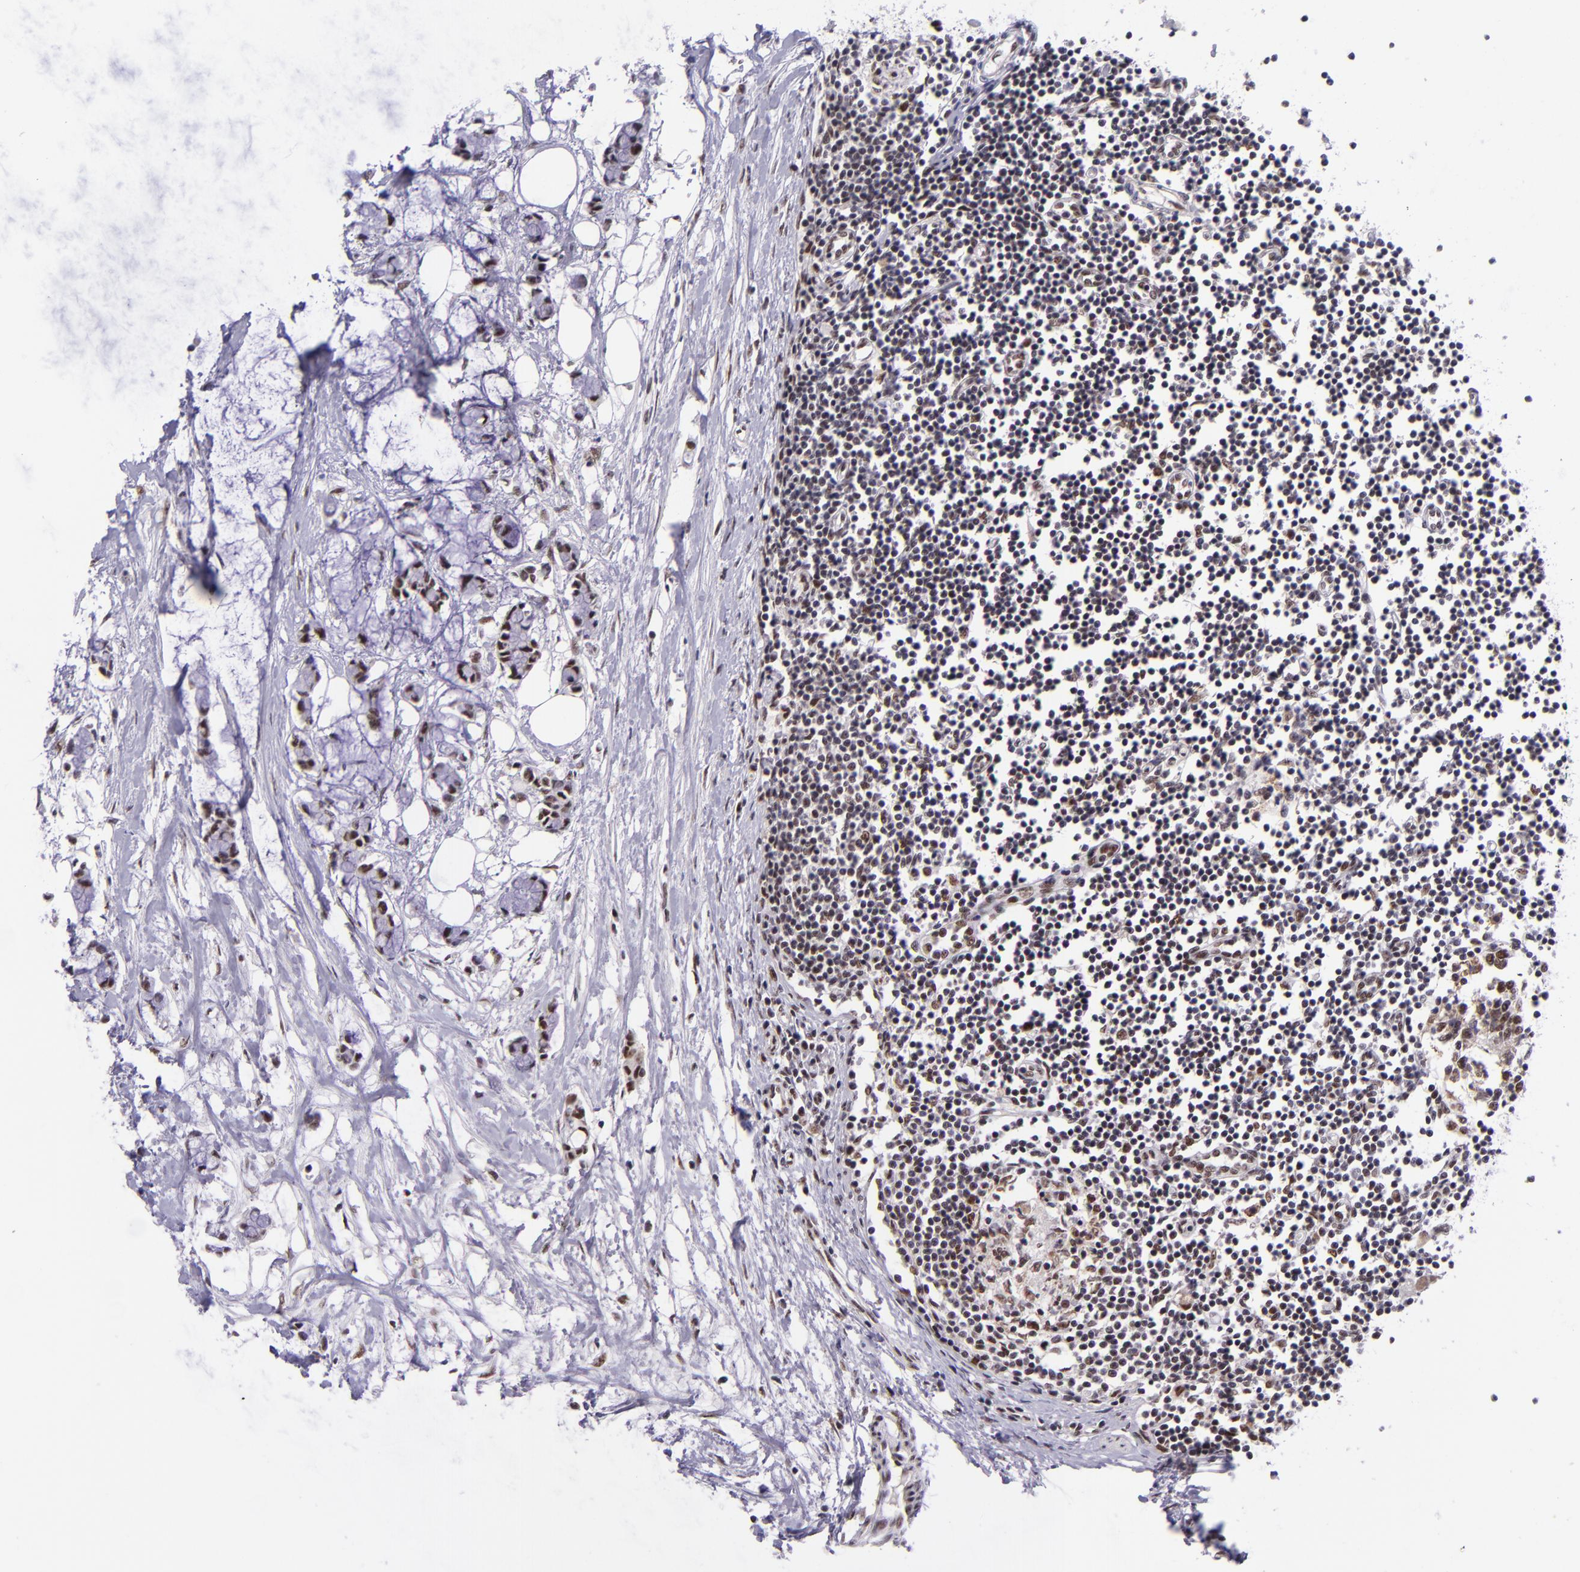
{"staining": {"intensity": "strong", "quantity": ">75%", "location": "nuclear"}, "tissue": "colorectal cancer", "cell_type": "Tumor cells", "image_type": "cancer", "snomed": [{"axis": "morphology", "description": "Normal tissue, NOS"}, {"axis": "morphology", "description": "Adenocarcinoma, NOS"}, {"axis": "topography", "description": "Colon"}, {"axis": "topography", "description": "Peripheral nerve tissue"}], "caption": "The image displays staining of colorectal cancer (adenocarcinoma), revealing strong nuclear protein positivity (brown color) within tumor cells.", "gene": "GPKOW", "patient": {"sex": "male", "age": 14}}